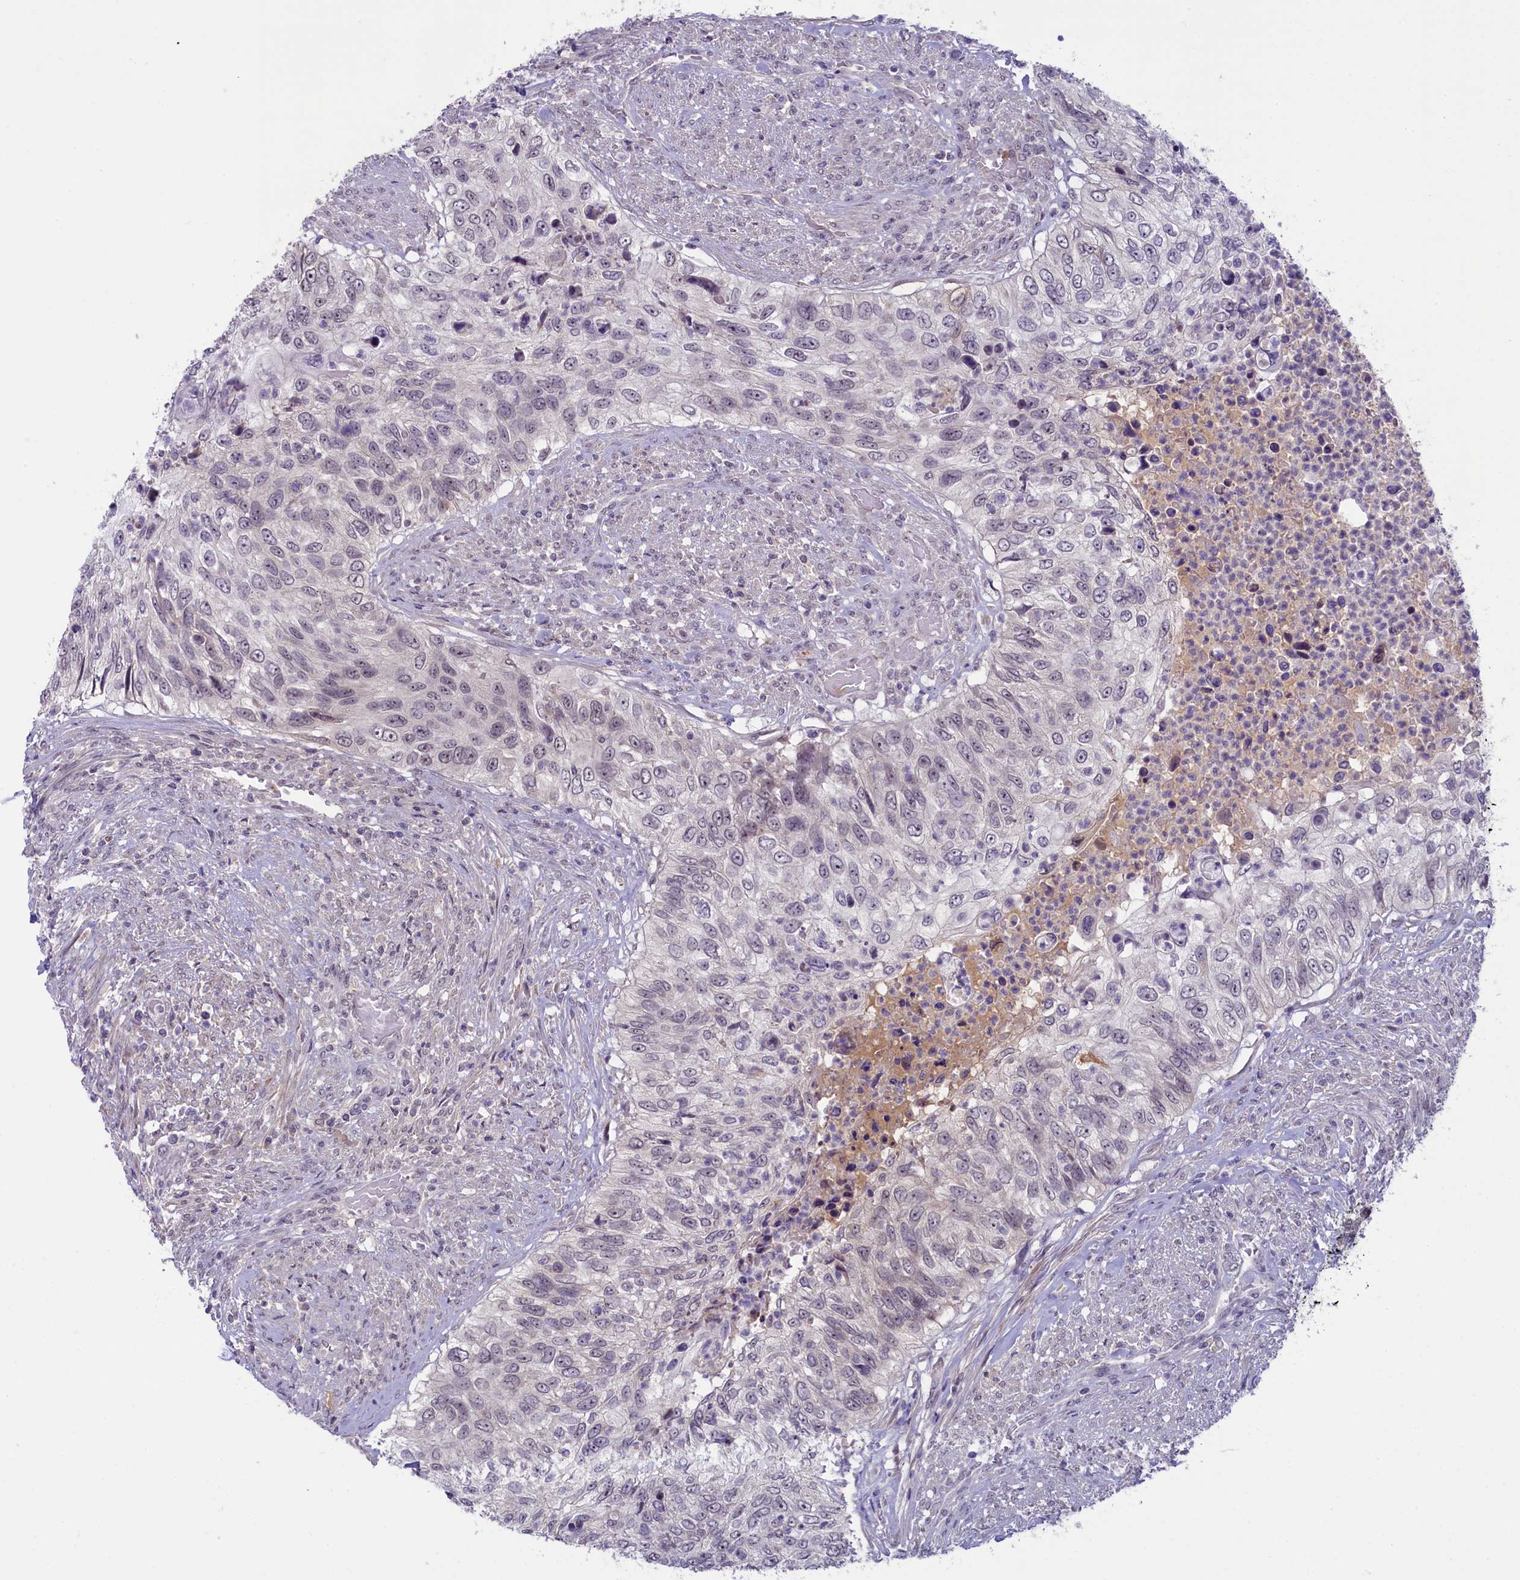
{"staining": {"intensity": "negative", "quantity": "none", "location": "none"}, "tissue": "urothelial cancer", "cell_type": "Tumor cells", "image_type": "cancer", "snomed": [{"axis": "morphology", "description": "Urothelial carcinoma, High grade"}, {"axis": "topography", "description": "Urinary bladder"}], "caption": "The histopathology image exhibits no significant positivity in tumor cells of urothelial carcinoma (high-grade).", "gene": "CRAMP1", "patient": {"sex": "female", "age": 60}}